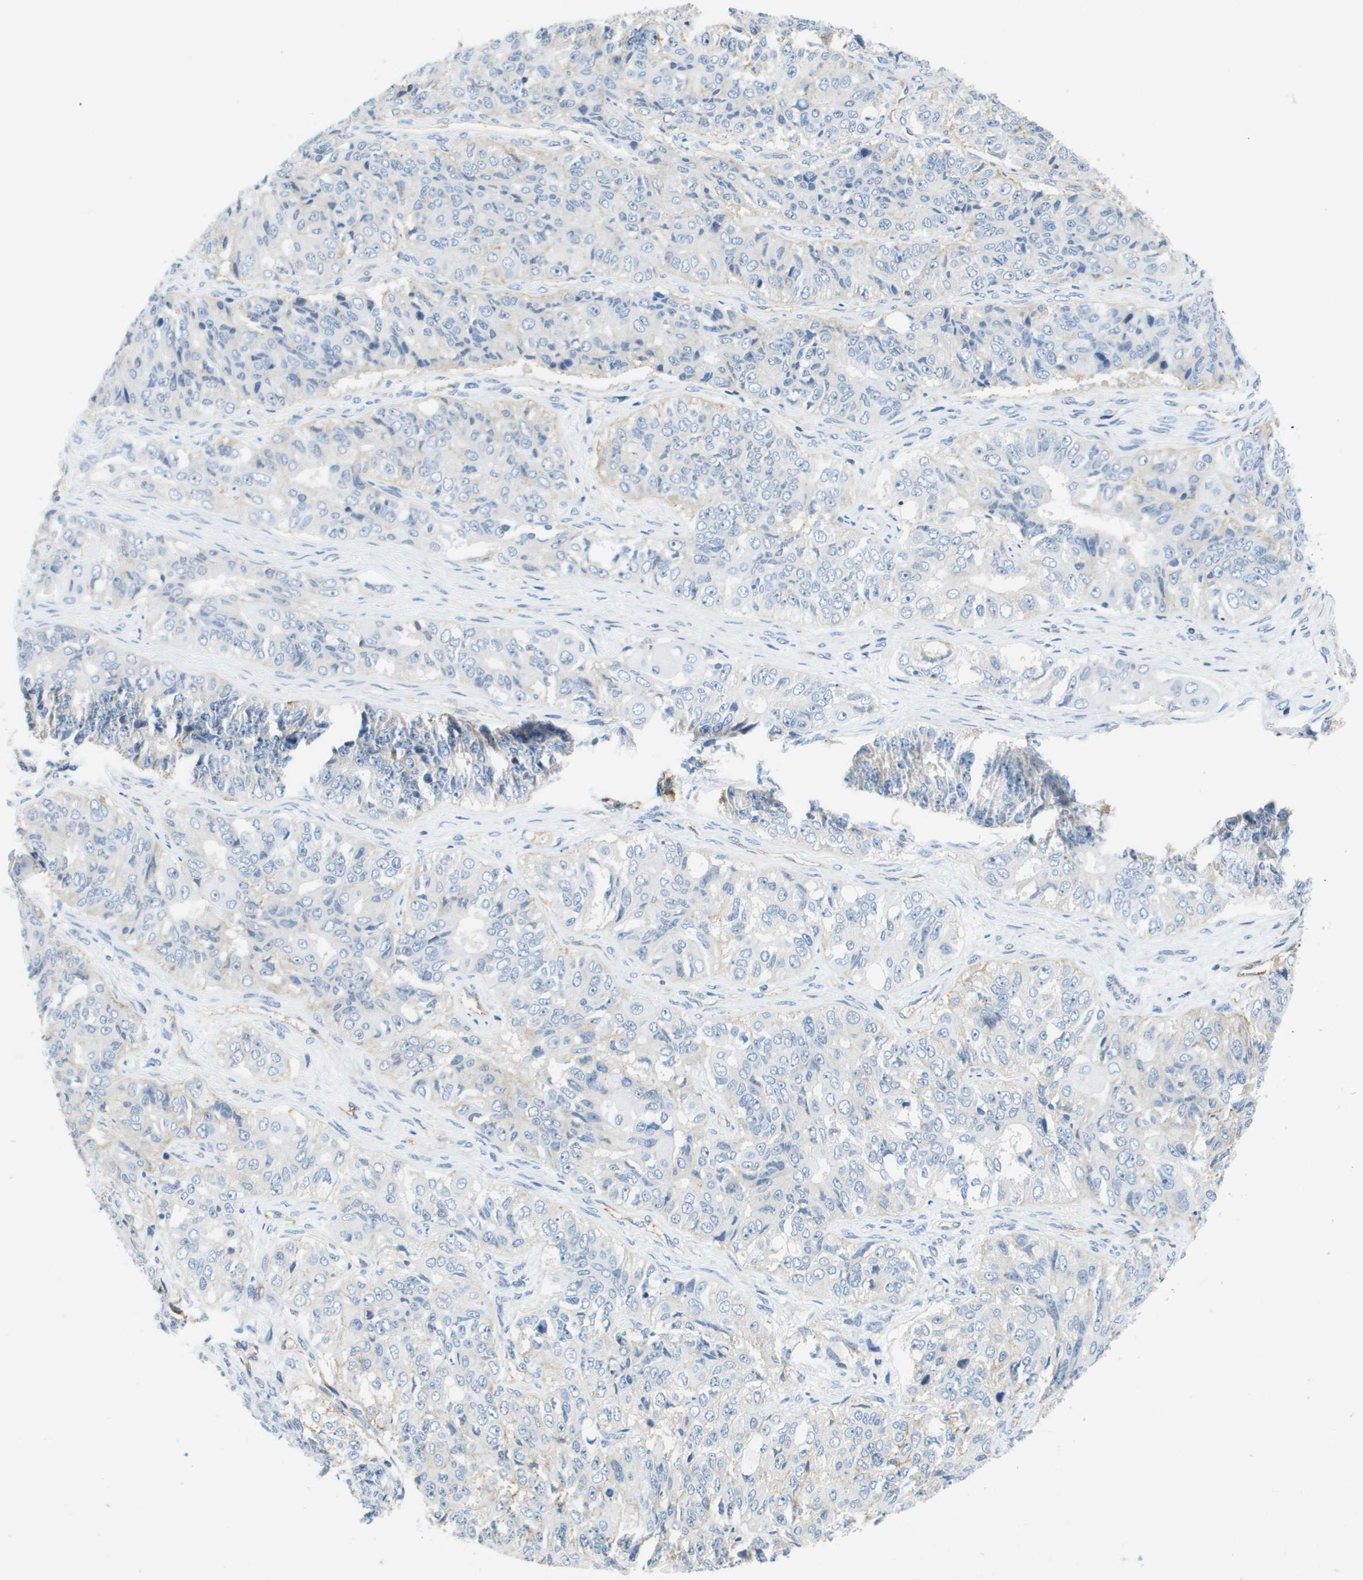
{"staining": {"intensity": "negative", "quantity": "none", "location": "none"}, "tissue": "ovarian cancer", "cell_type": "Tumor cells", "image_type": "cancer", "snomed": [{"axis": "morphology", "description": "Carcinoma, endometroid"}, {"axis": "topography", "description": "Ovary"}], "caption": "Ovarian endometroid carcinoma was stained to show a protein in brown. There is no significant staining in tumor cells. Brightfield microscopy of immunohistochemistry stained with DAB (3,3'-diaminobenzidine) (brown) and hematoxylin (blue), captured at high magnification.", "gene": "ITGA6", "patient": {"sex": "female", "age": 51}}